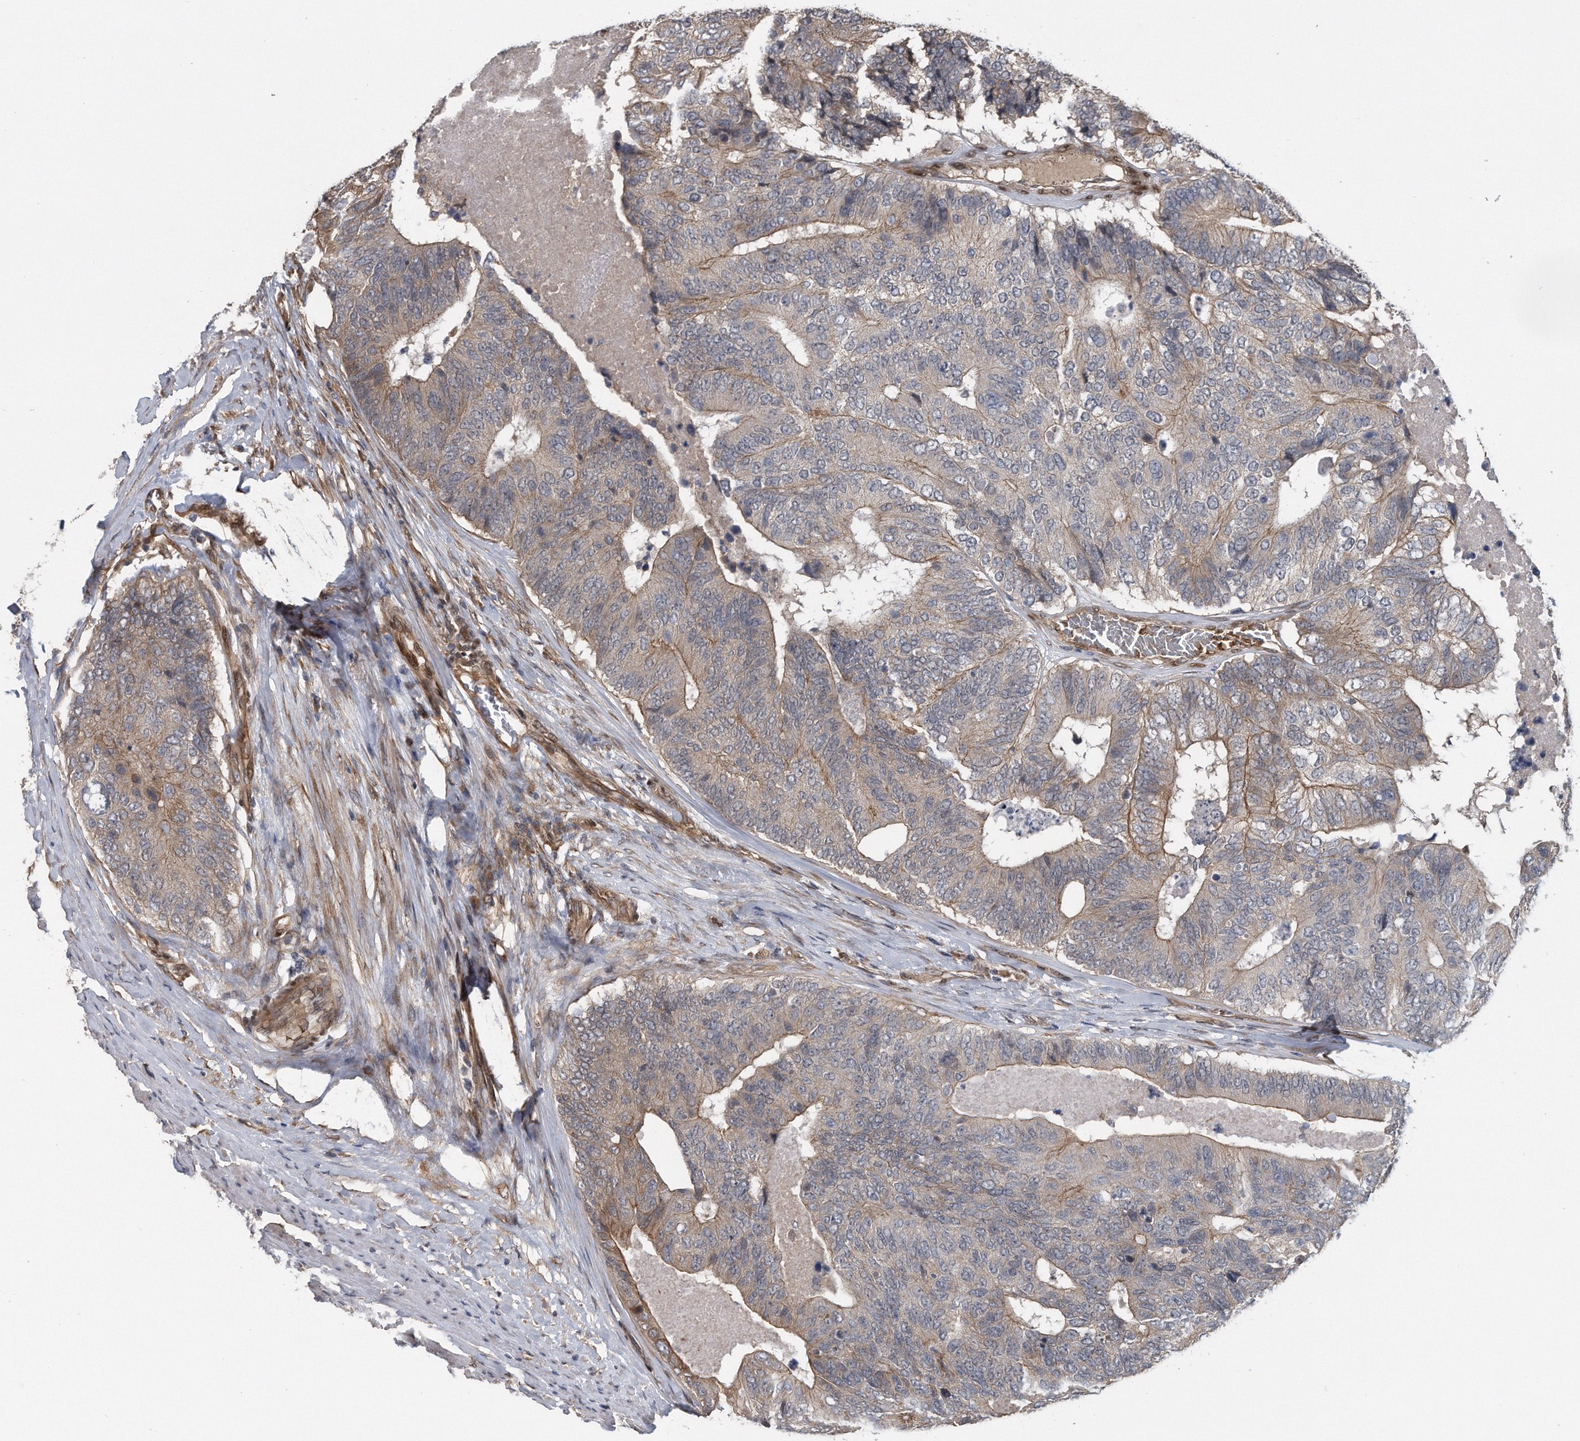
{"staining": {"intensity": "moderate", "quantity": "<25%", "location": "cytoplasmic/membranous"}, "tissue": "colorectal cancer", "cell_type": "Tumor cells", "image_type": "cancer", "snomed": [{"axis": "morphology", "description": "Adenocarcinoma, NOS"}, {"axis": "topography", "description": "Colon"}], "caption": "This is a histology image of immunohistochemistry (IHC) staining of colorectal adenocarcinoma, which shows moderate staining in the cytoplasmic/membranous of tumor cells.", "gene": "ZNF79", "patient": {"sex": "female", "age": 67}}